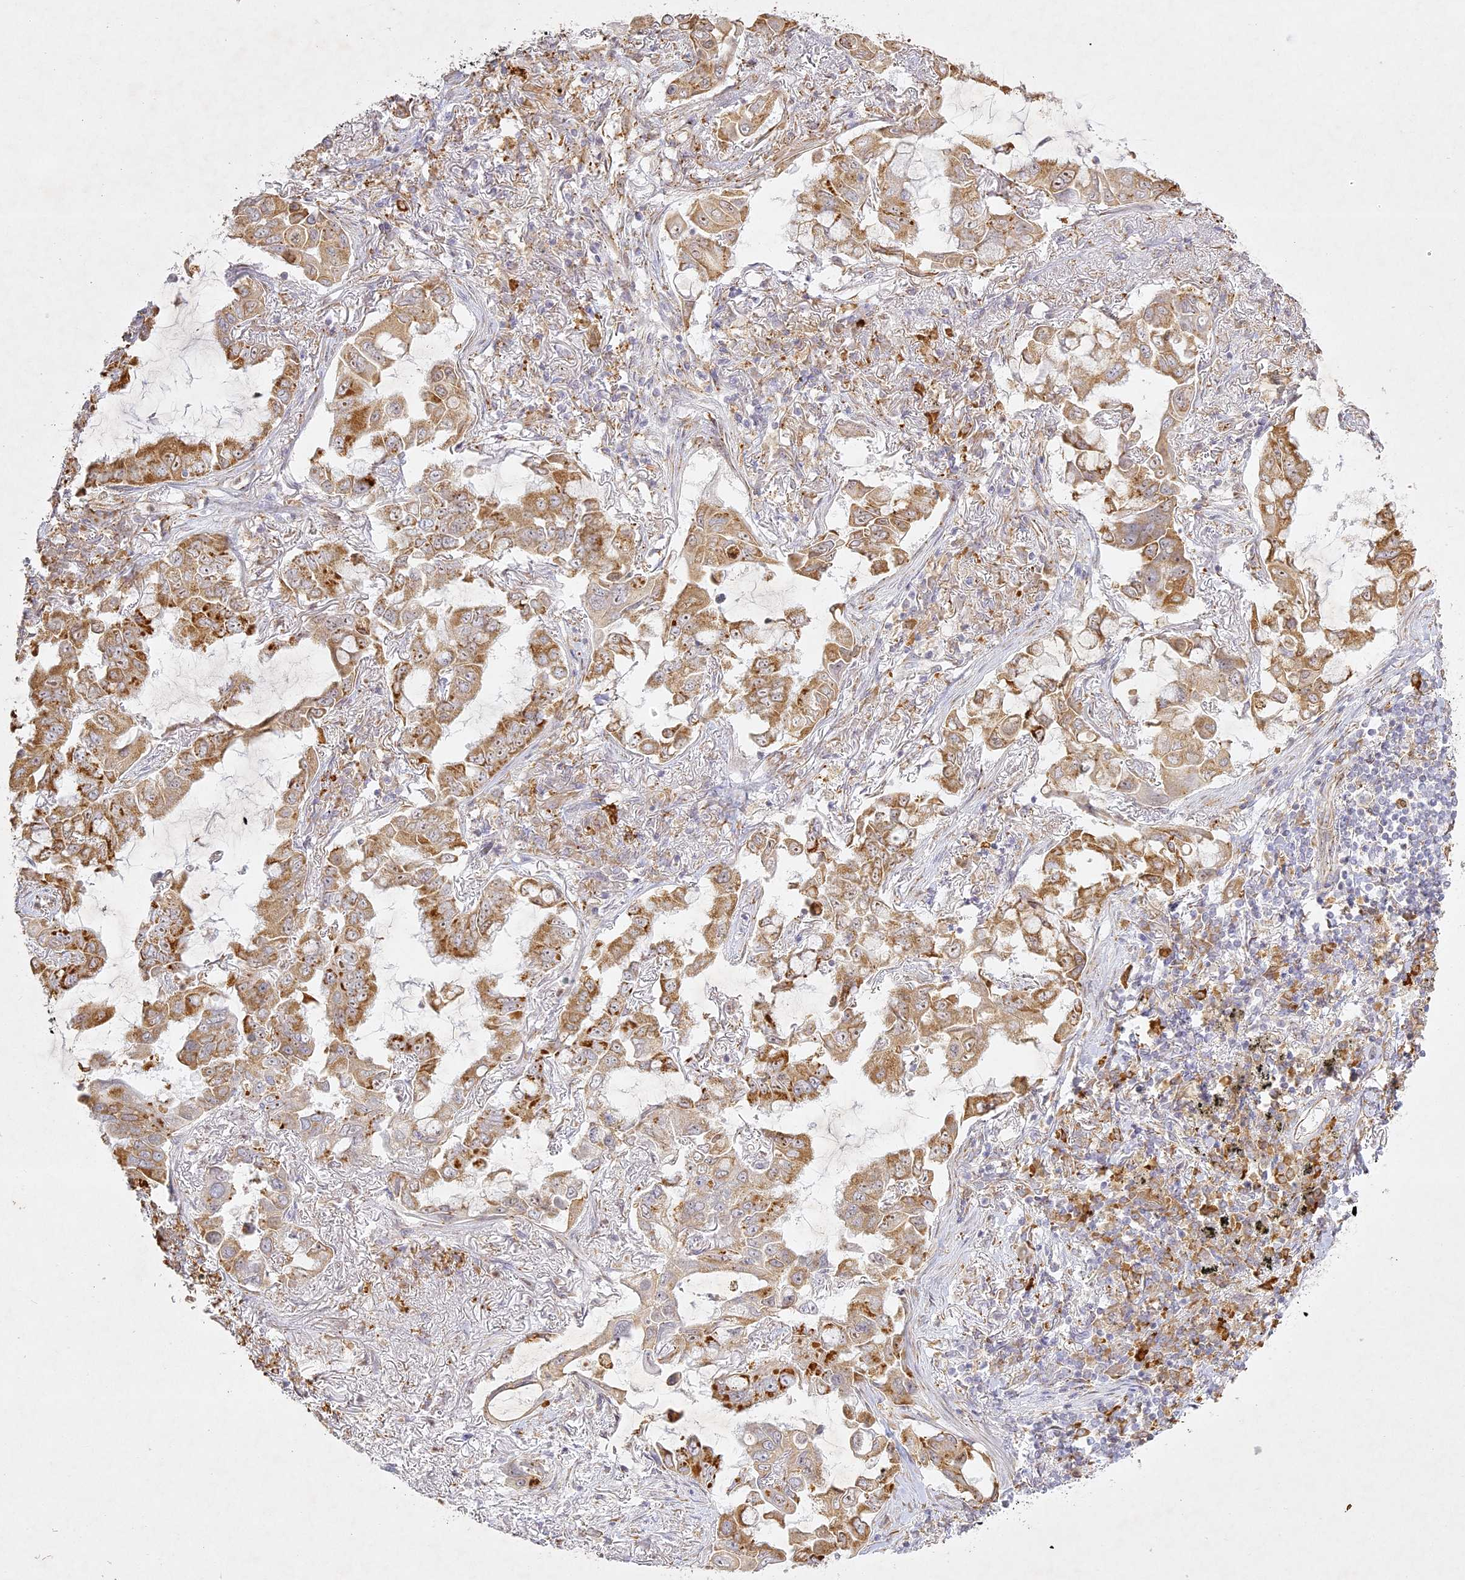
{"staining": {"intensity": "moderate", "quantity": ">75%", "location": "cytoplasmic/membranous,nuclear"}, "tissue": "lung cancer", "cell_type": "Tumor cells", "image_type": "cancer", "snomed": [{"axis": "morphology", "description": "Adenocarcinoma, NOS"}, {"axis": "topography", "description": "Lung"}], "caption": "Protein expression by immunohistochemistry (IHC) shows moderate cytoplasmic/membranous and nuclear positivity in about >75% of tumor cells in lung cancer (adenocarcinoma).", "gene": "SLC30A5", "patient": {"sex": "male", "age": 64}}